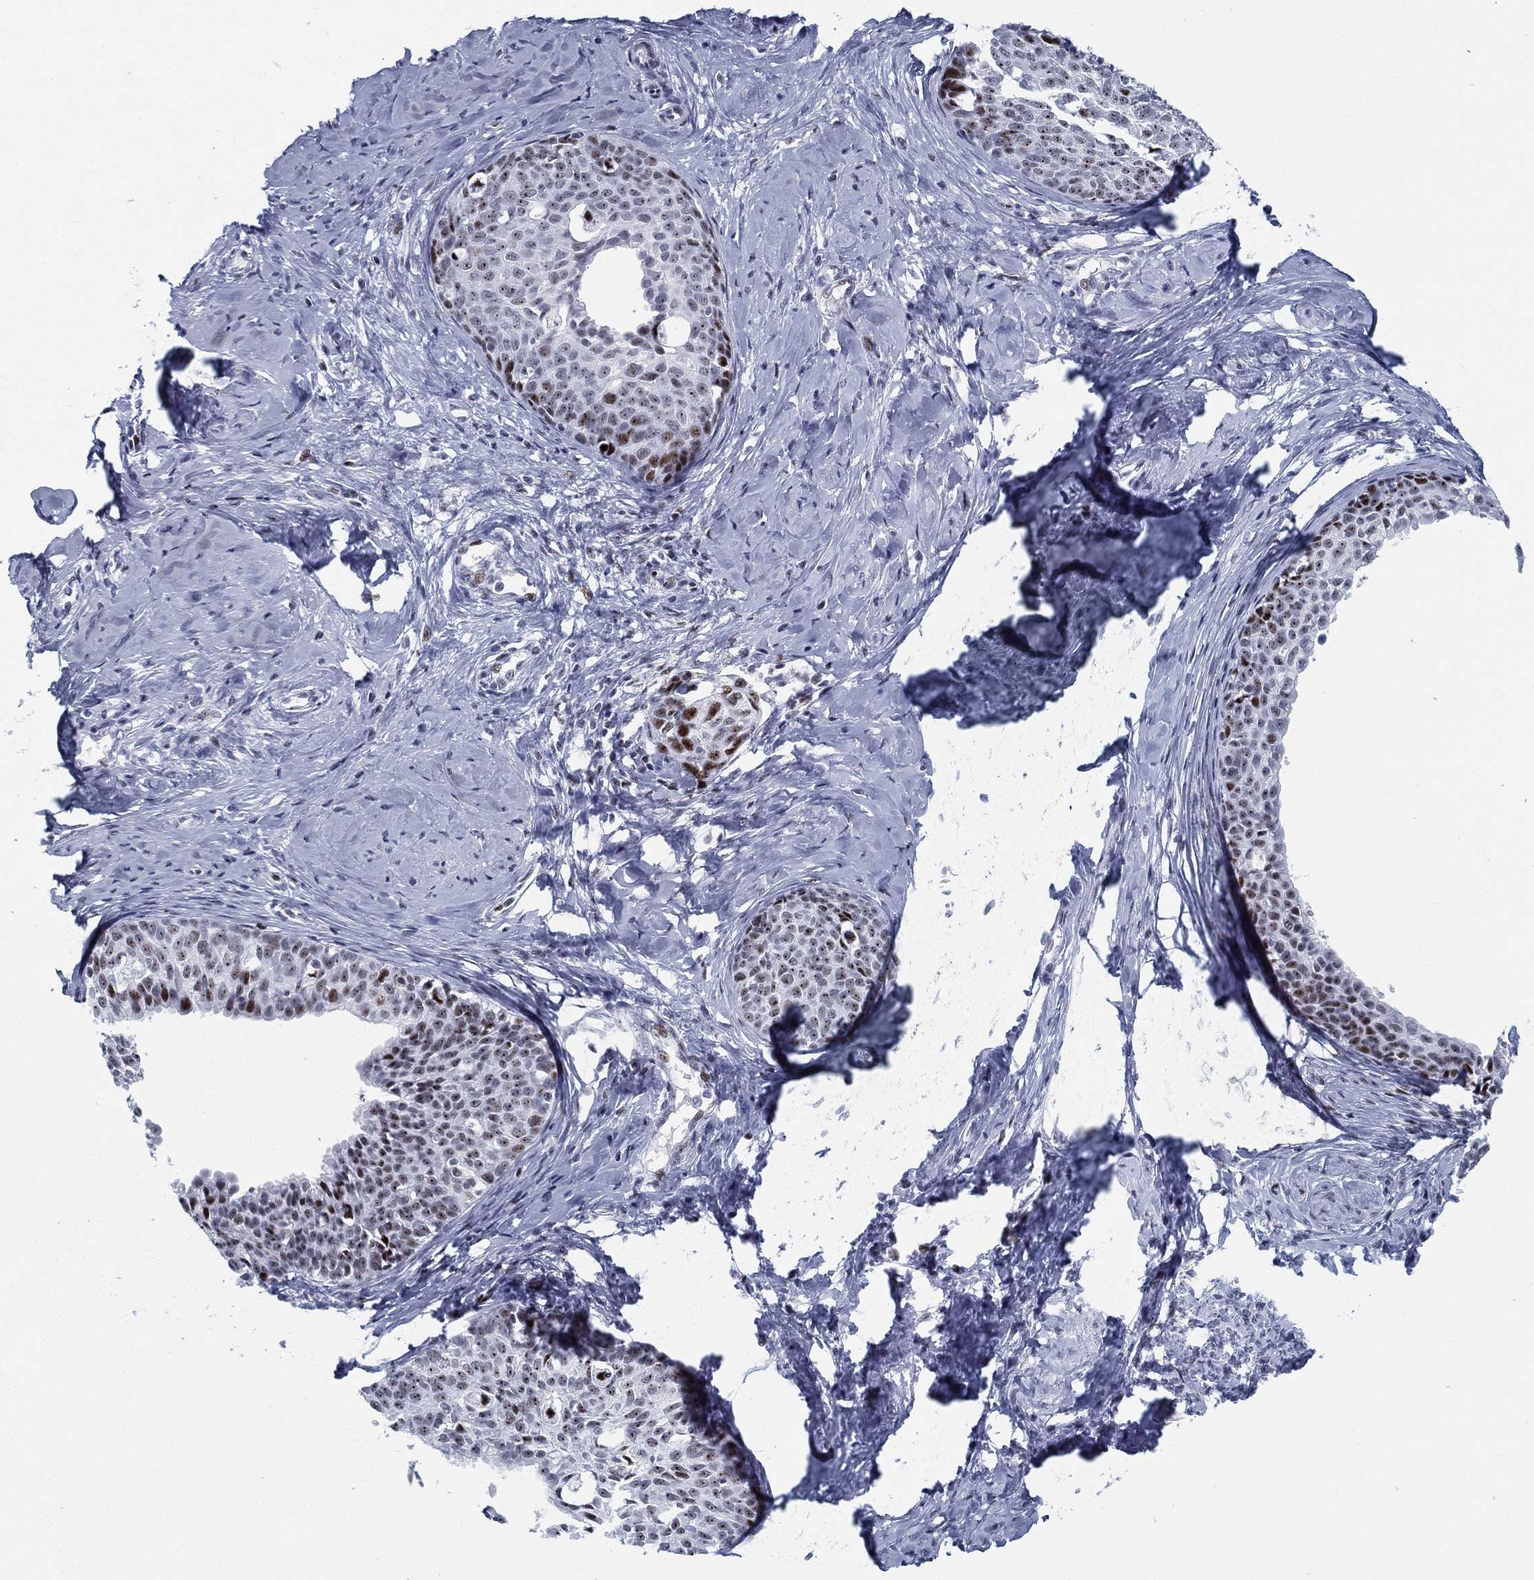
{"staining": {"intensity": "moderate", "quantity": "<25%", "location": "nuclear"}, "tissue": "cervical cancer", "cell_type": "Tumor cells", "image_type": "cancer", "snomed": [{"axis": "morphology", "description": "Squamous cell carcinoma, NOS"}, {"axis": "topography", "description": "Cervix"}], "caption": "The histopathology image displays immunohistochemical staining of squamous cell carcinoma (cervical). There is moderate nuclear staining is seen in approximately <25% of tumor cells.", "gene": "CYB561D2", "patient": {"sex": "female", "age": 51}}